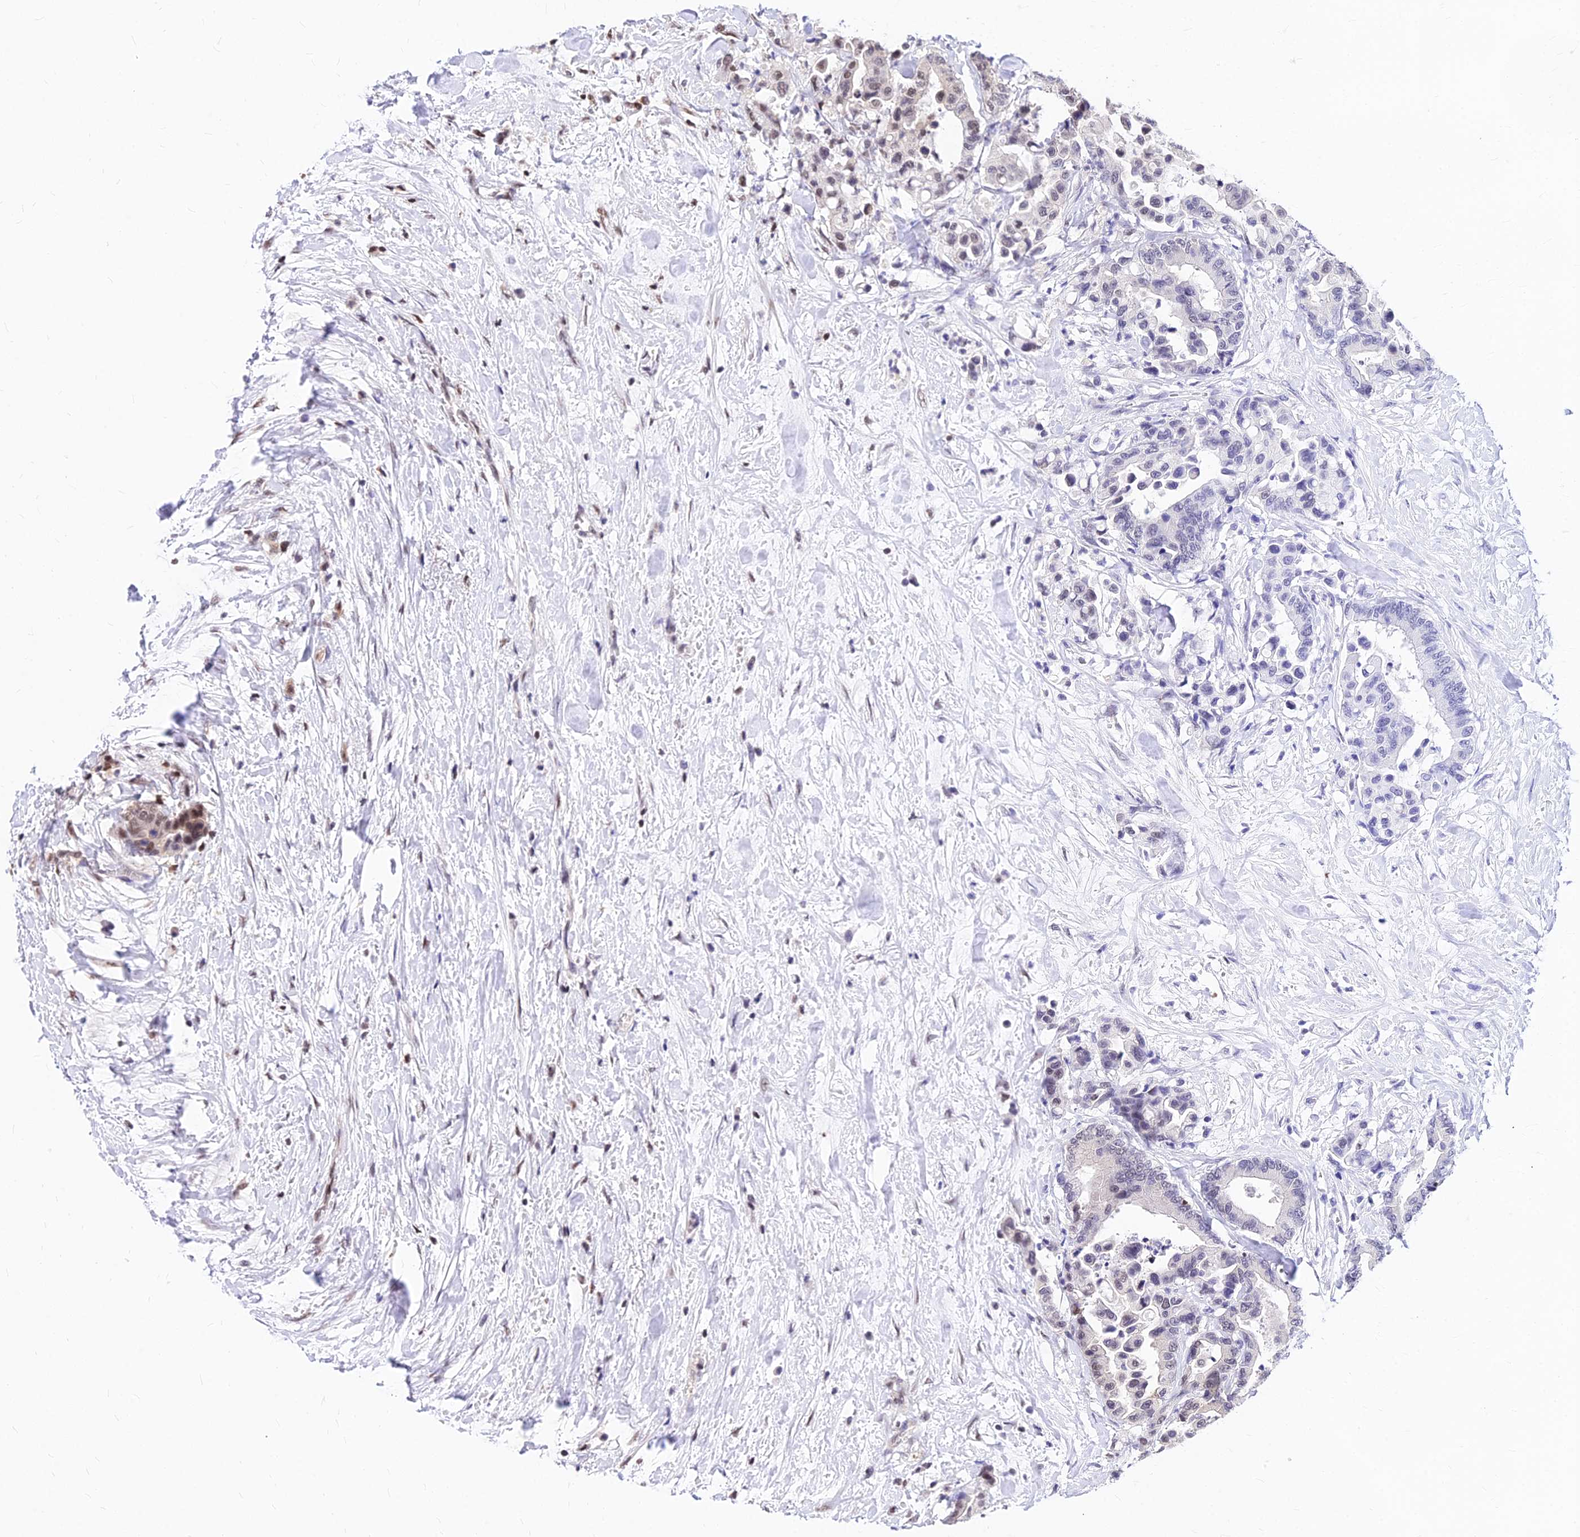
{"staining": {"intensity": "weak", "quantity": "25%-75%", "location": "nuclear"}, "tissue": "colorectal cancer", "cell_type": "Tumor cells", "image_type": "cancer", "snomed": [{"axis": "morphology", "description": "Normal tissue, NOS"}, {"axis": "morphology", "description": "Adenocarcinoma, NOS"}, {"axis": "topography", "description": "Colon"}], "caption": "An image showing weak nuclear expression in about 25%-75% of tumor cells in colorectal cancer (adenocarcinoma), as visualized by brown immunohistochemical staining.", "gene": "PAXX", "patient": {"sex": "male", "age": 82}}